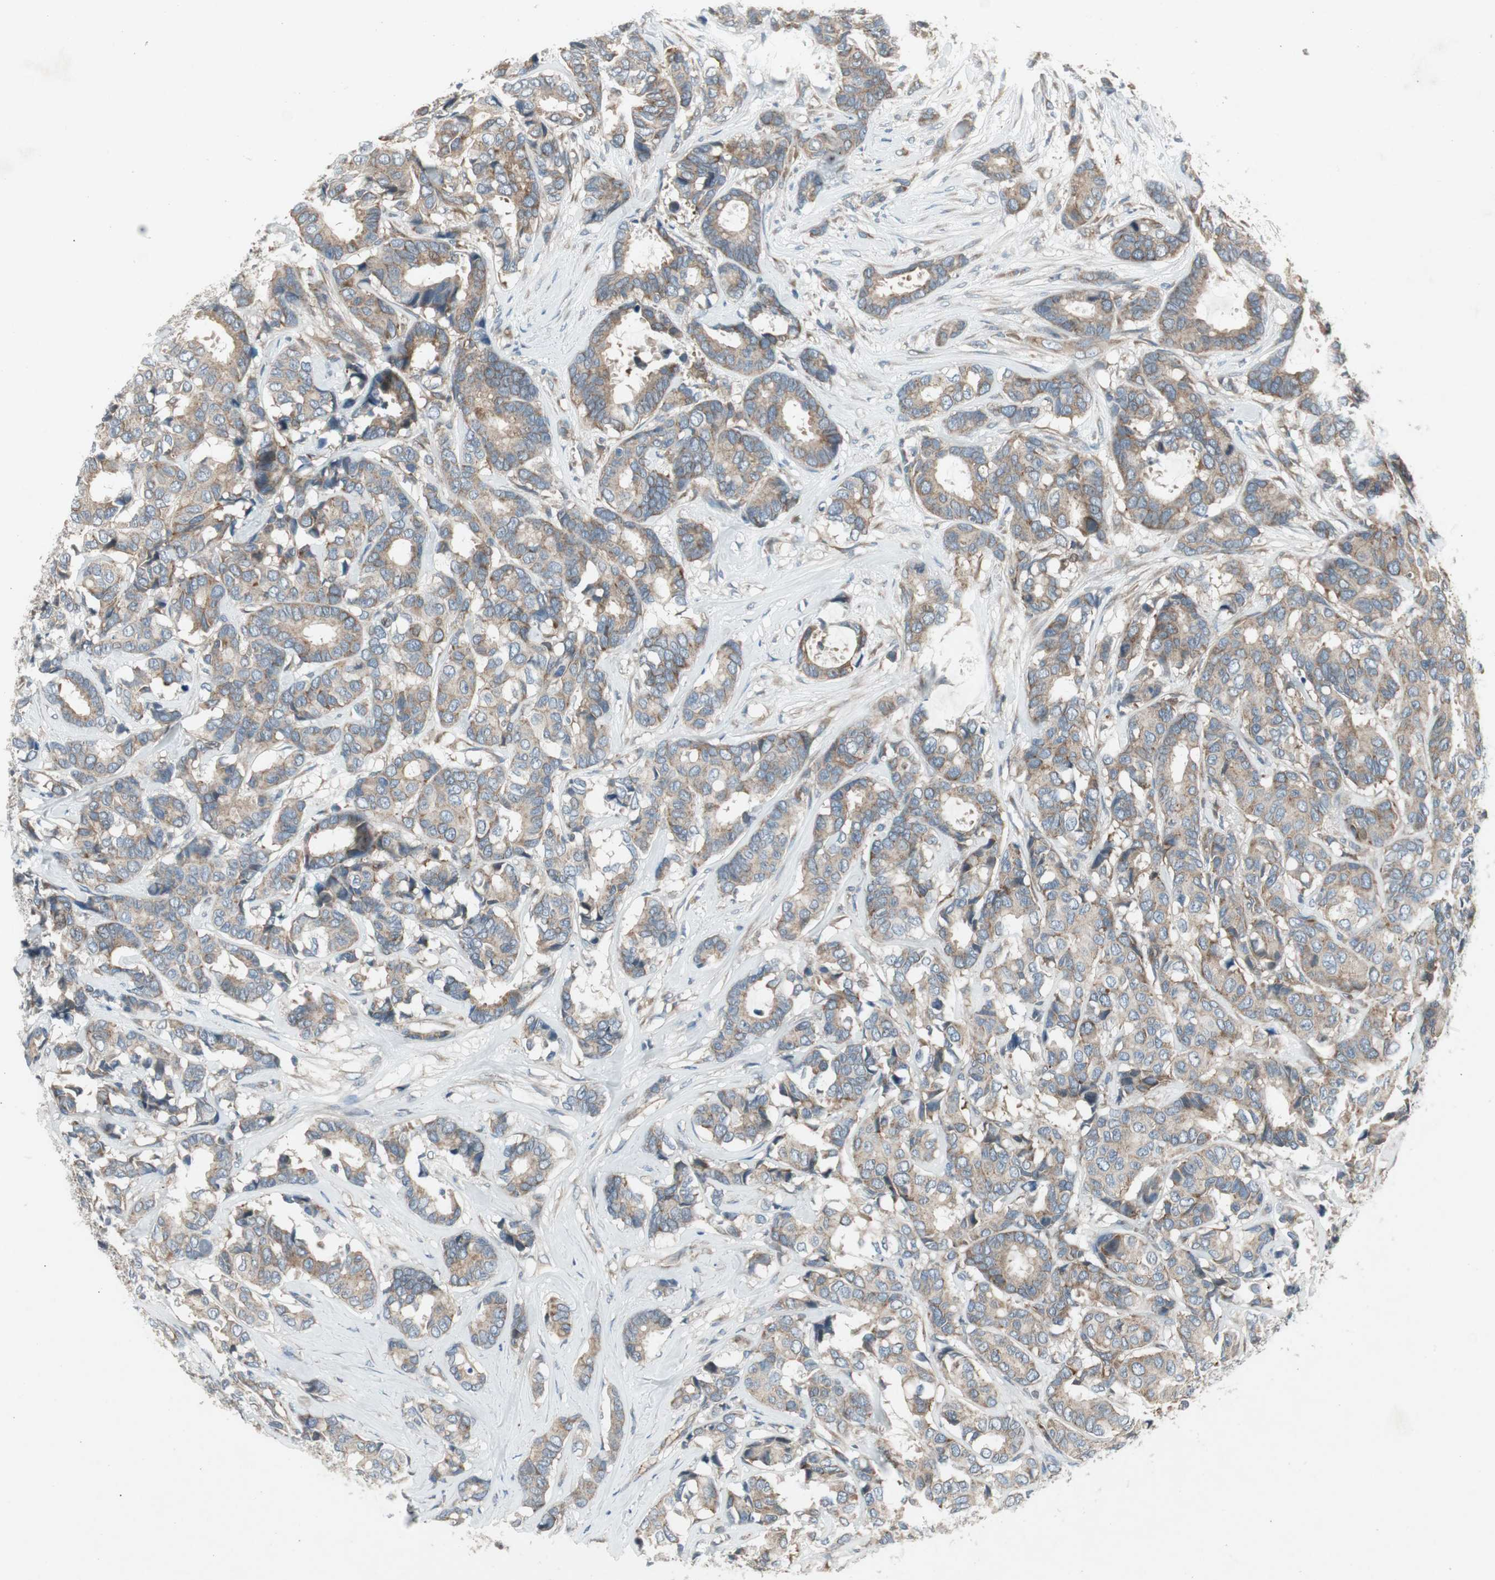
{"staining": {"intensity": "weak", "quantity": ">75%", "location": "cytoplasmic/membranous"}, "tissue": "breast cancer", "cell_type": "Tumor cells", "image_type": "cancer", "snomed": [{"axis": "morphology", "description": "Duct carcinoma"}, {"axis": "topography", "description": "Breast"}], "caption": "DAB (3,3'-diaminobenzidine) immunohistochemical staining of breast cancer (infiltrating ductal carcinoma) exhibits weak cytoplasmic/membranous protein staining in approximately >75% of tumor cells. Immunohistochemistry (ihc) stains the protein of interest in brown and the nuclei are stained blue.", "gene": "PANK2", "patient": {"sex": "female", "age": 87}}